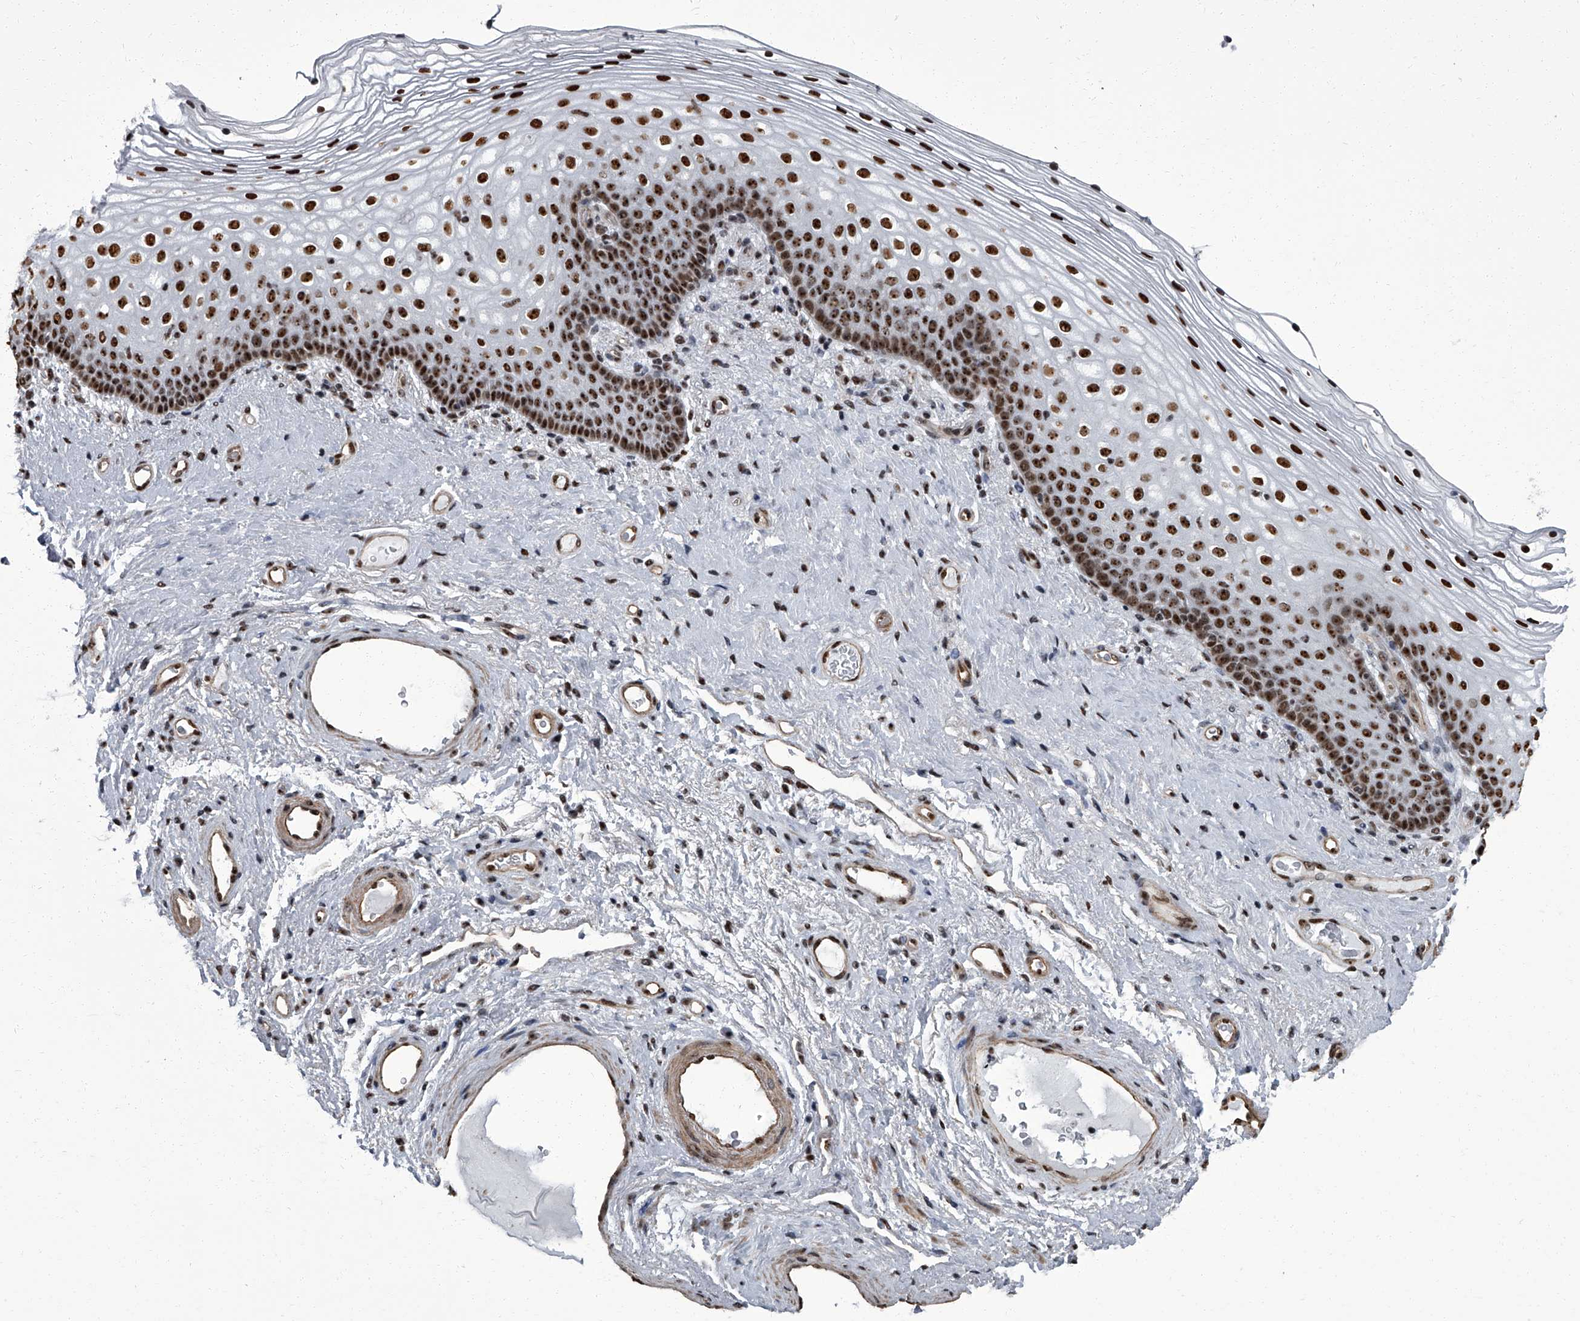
{"staining": {"intensity": "strong", "quantity": ">75%", "location": "nuclear"}, "tissue": "vagina", "cell_type": "Squamous epithelial cells", "image_type": "normal", "snomed": [{"axis": "morphology", "description": "Normal tissue, NOS"}, {"axis": "topography", "description": "Vagina"}], "caption": "High-power microscopy captured an IHC micrograph of benign vagina, revealing strong nuclear staining in approximately >75% of squamous epithelial cells. The protein of interest is shown in brown color, while the nuclei are stained blue.", "gene": "ZNF518B", "patient": {"sex": "female", "age": 60}}